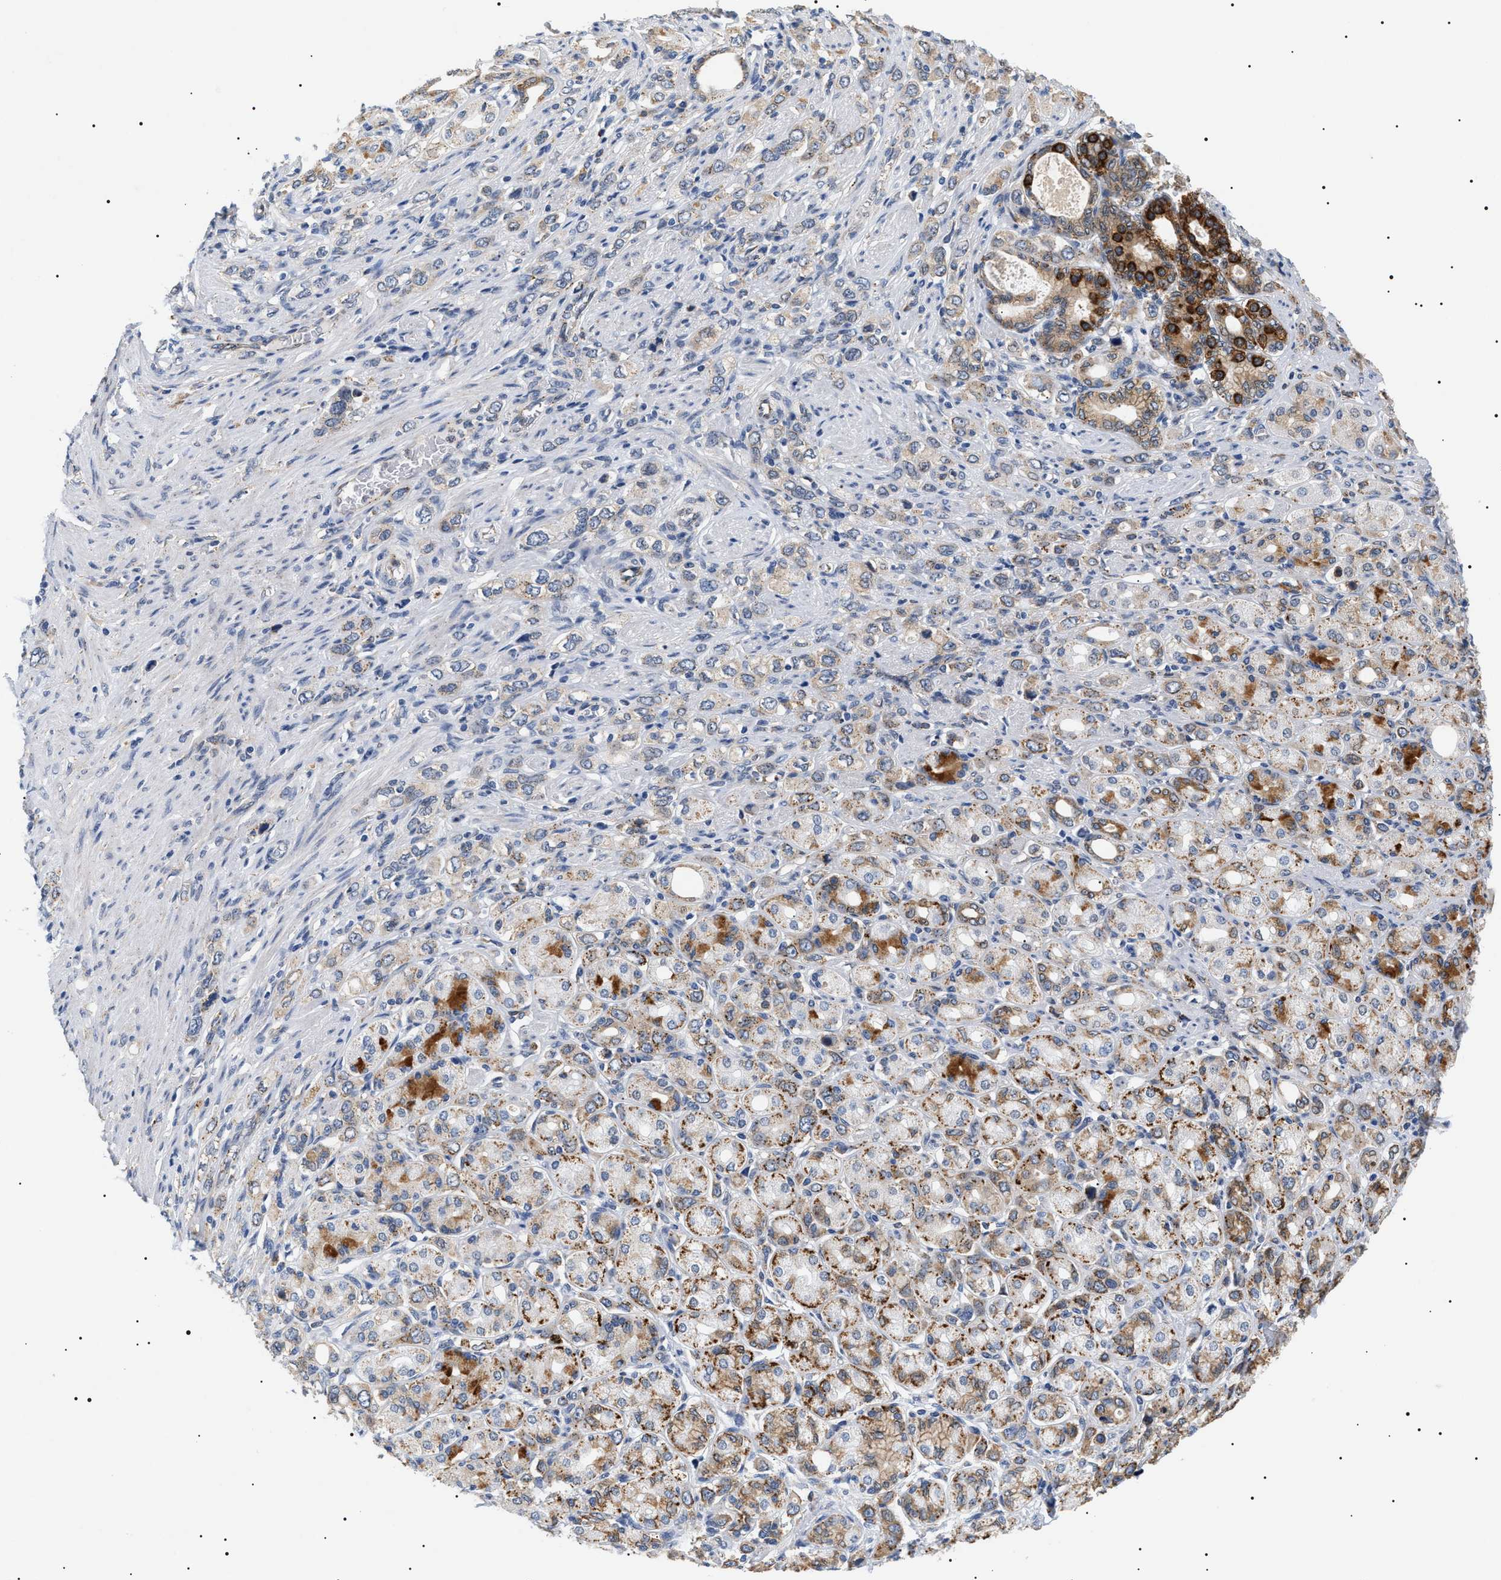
{"staining": {"intensity": "moderate", "quantity": "25%-75%", "location": "cytoplasmic/membranous"}, "tissue": "stomach cancer", "cell_type": "Tumor cells", "image_type": "cancer", "snomed": [{"axis": "morphology", "description": "Adenocarcinoma, NOS"}, {"axis": "topography", "description": "Stomach"}], "caption": "Human stomach adenocarcinoma stained with a protein marker displays moderate staining in tumor cells.", "gene": "HSD17B11", "patient": {"sex": "female", "age": 65}}